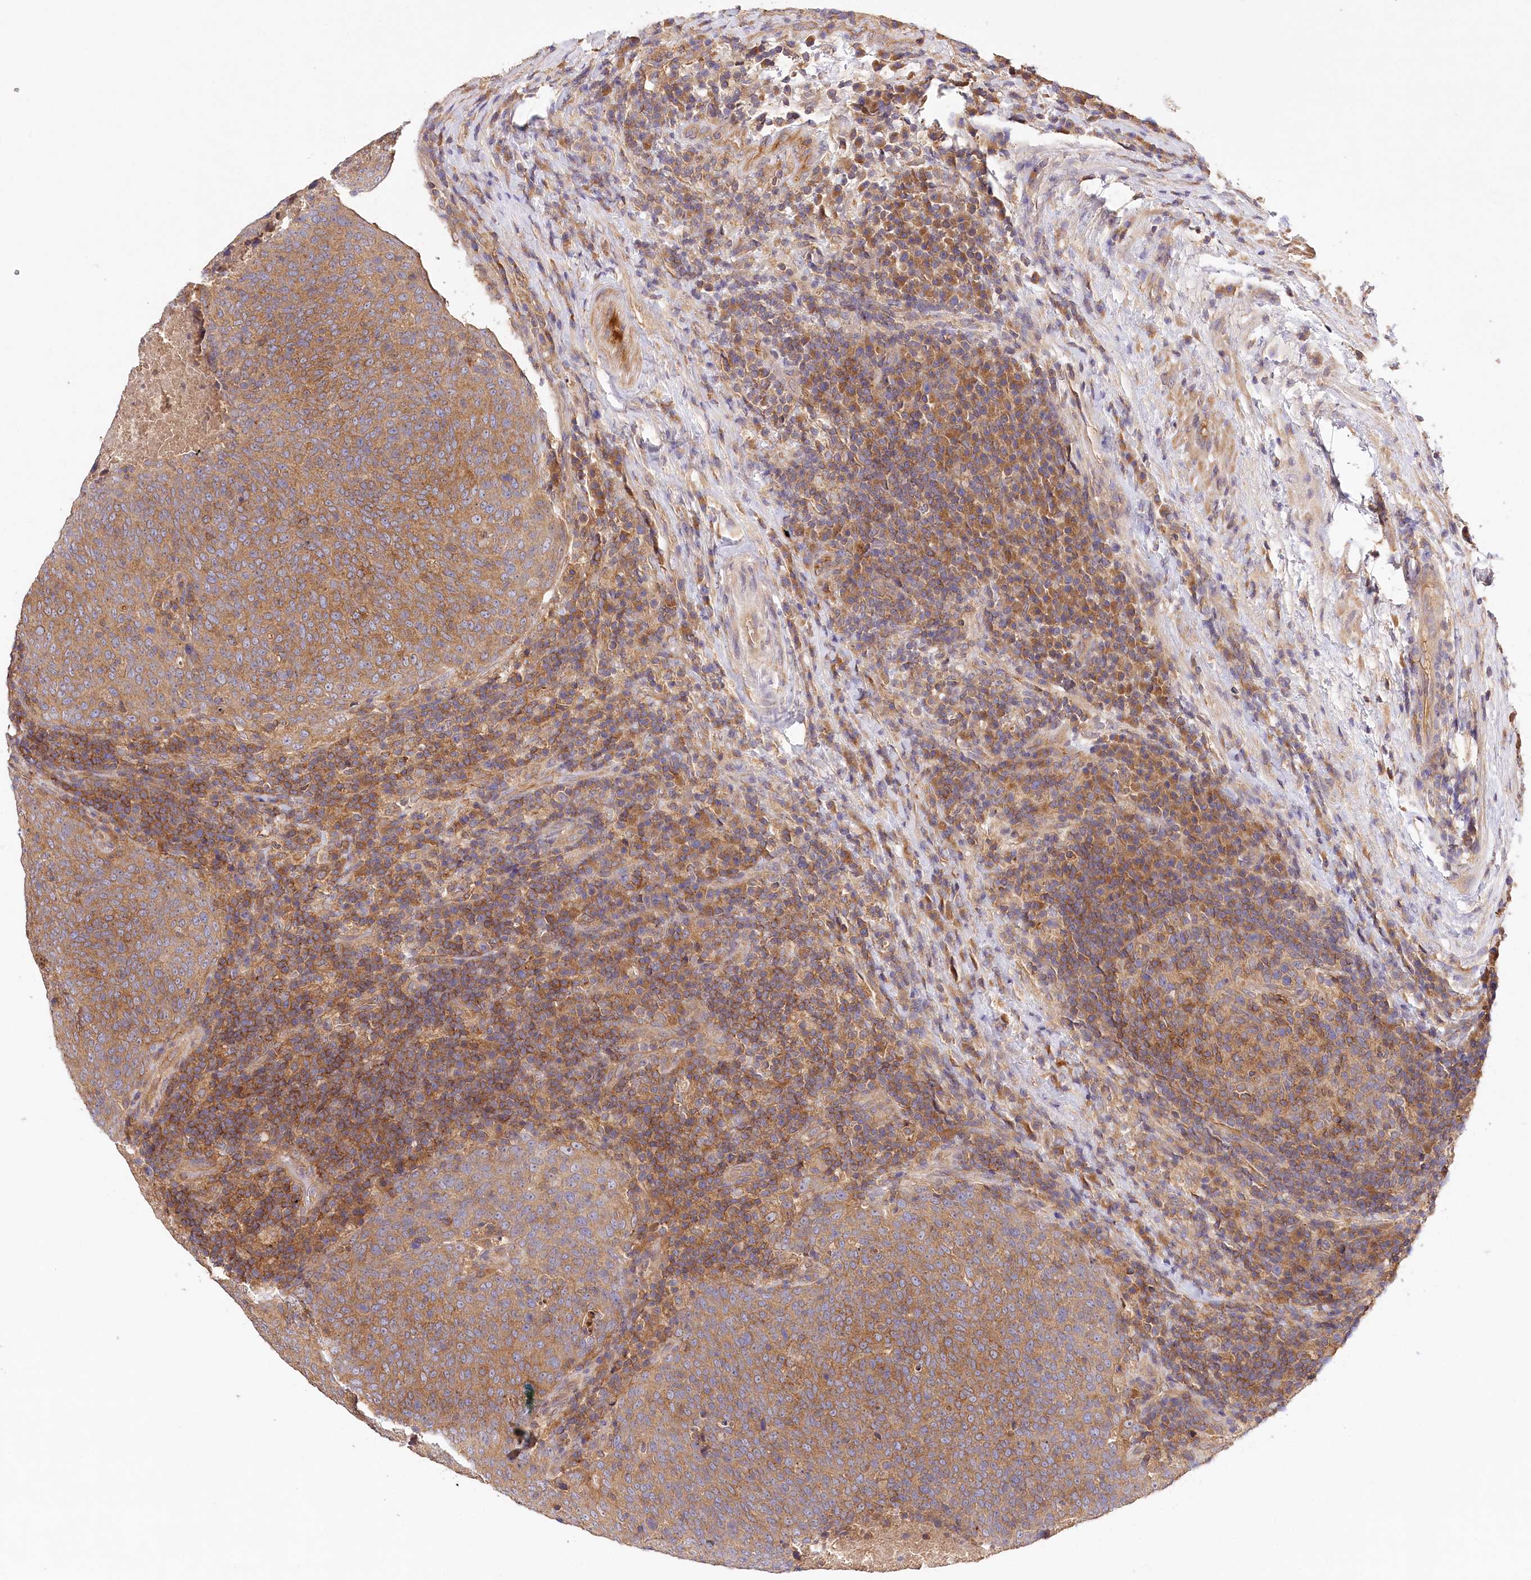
{"staining": {"intensity": "moderate", "quantity": ">75%", "location": "cytoplasmic/membranous"}, "tissue": "head and neck cancer", "cell_type": "Tumor cells", "image_type": "cancer", "snomed": [{"axis": "morphology", "description": "Squamous cell carcinoma, NOS"}, {"axis": "morphology", "description": "Squamous cell carcinoma, metastatic, NOS"}, {"axis": "topography", "description": "Lymph node"}, {"axis": "topography", "description": "Head-Neck"}], "caption": "Human head and neck cancer (squamous cell carcinoma) stained with a protein marker displays moderate staining in tumor cells.", "gene": "LSS", "patient": {"sex": "male", "age": 62}}